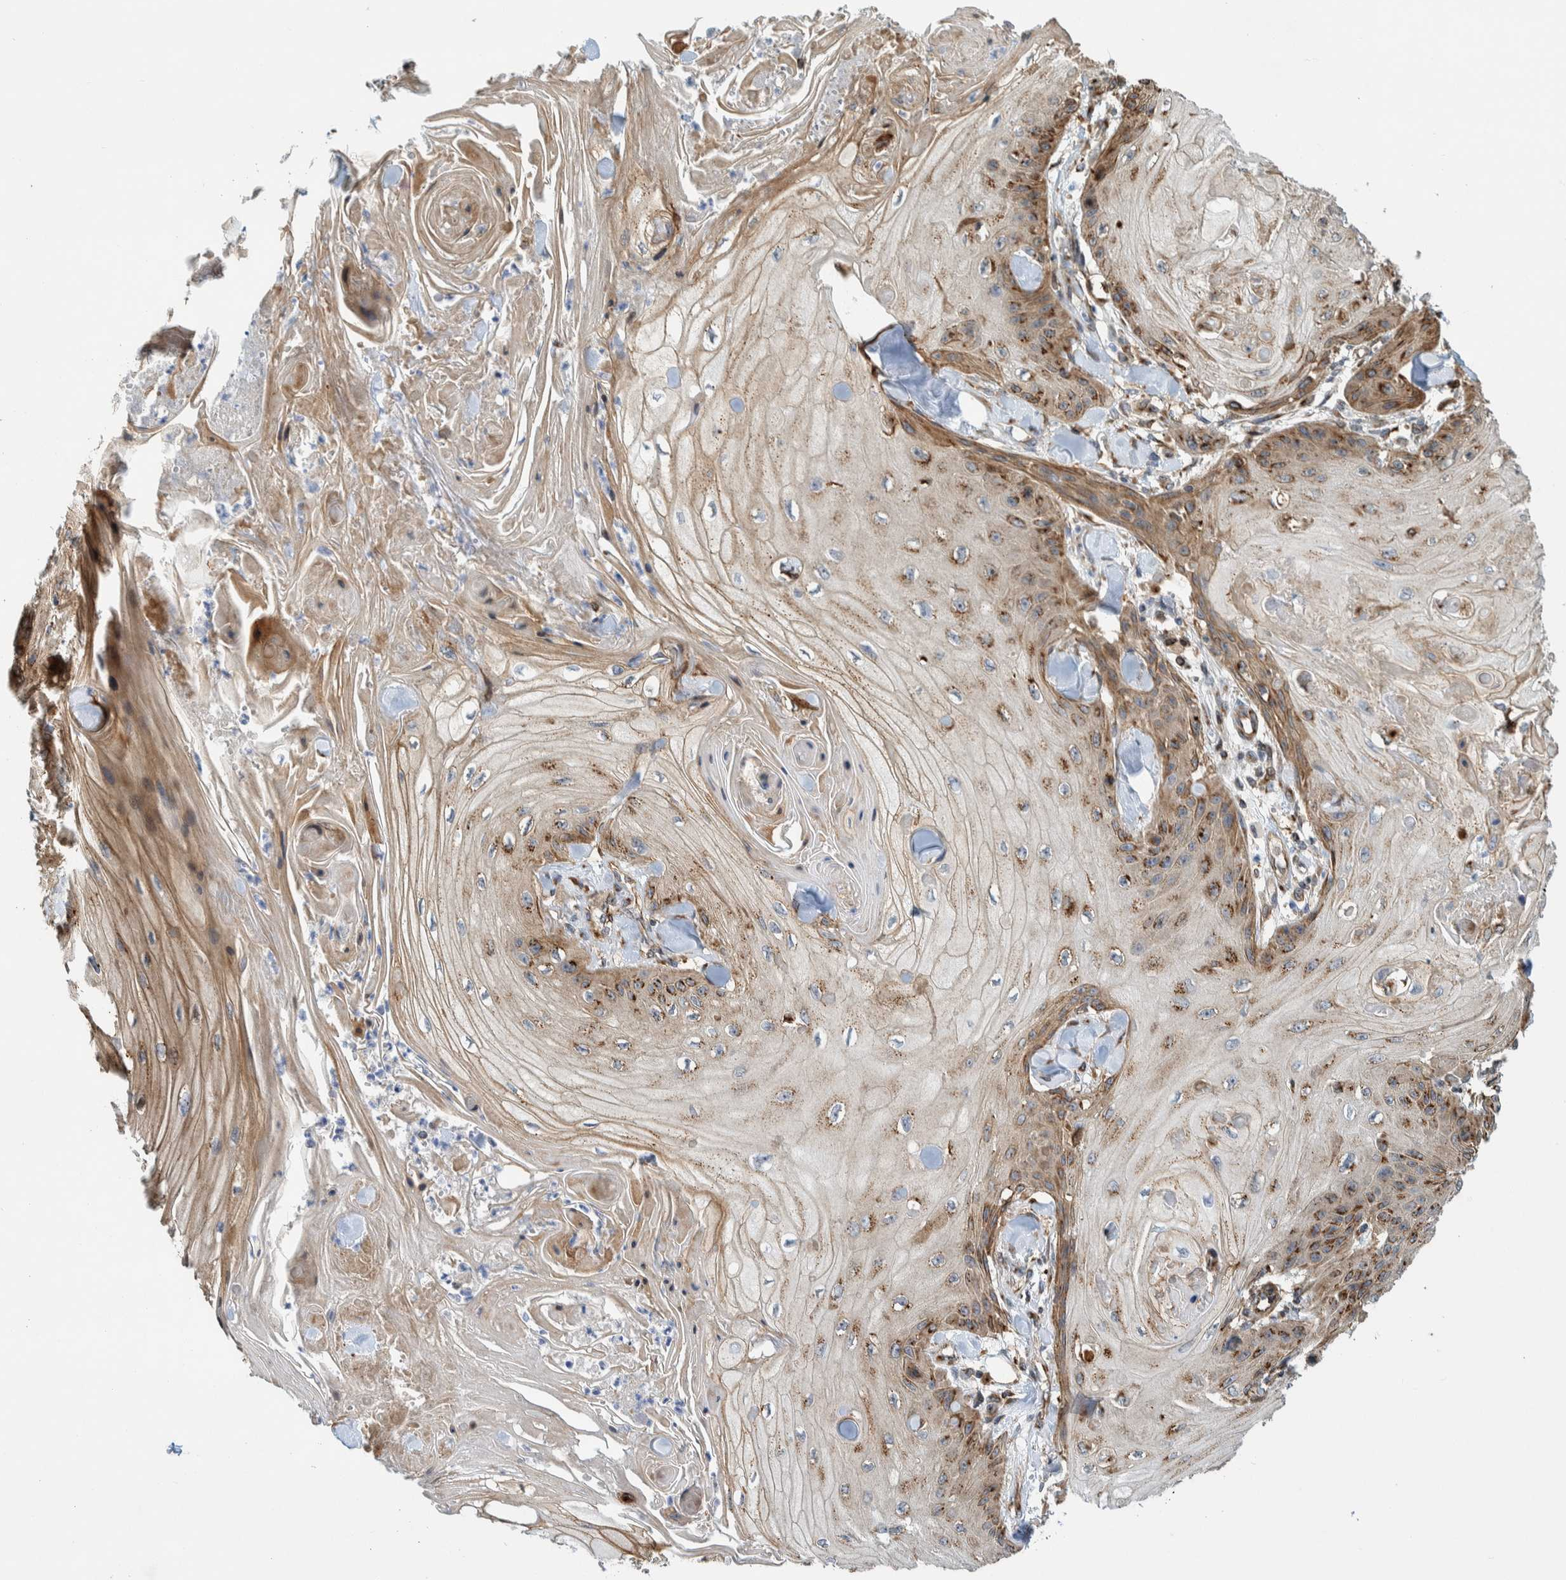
{"staining": {"intensity": "moderate", "quantity": ">75%", "location": "cytoplasmic/membranous"}, "tissue": "skin cancer", "cell_type": "Tumor cells", "image_type": "cancer", "snomed": [{"axis": "morphology", "description": "Squamous cell carcinoma, NOS"}, {"axis": "topography", "description": "Skin"}], "caption": "Tumor cells exhibit moderate cytoplasmic/membranous staining in approximately >75% of cells in skin cancer (squamous cell carcinoma).", "gene": "CCDC57", "patient": {"sex": "male", "age": 74}}